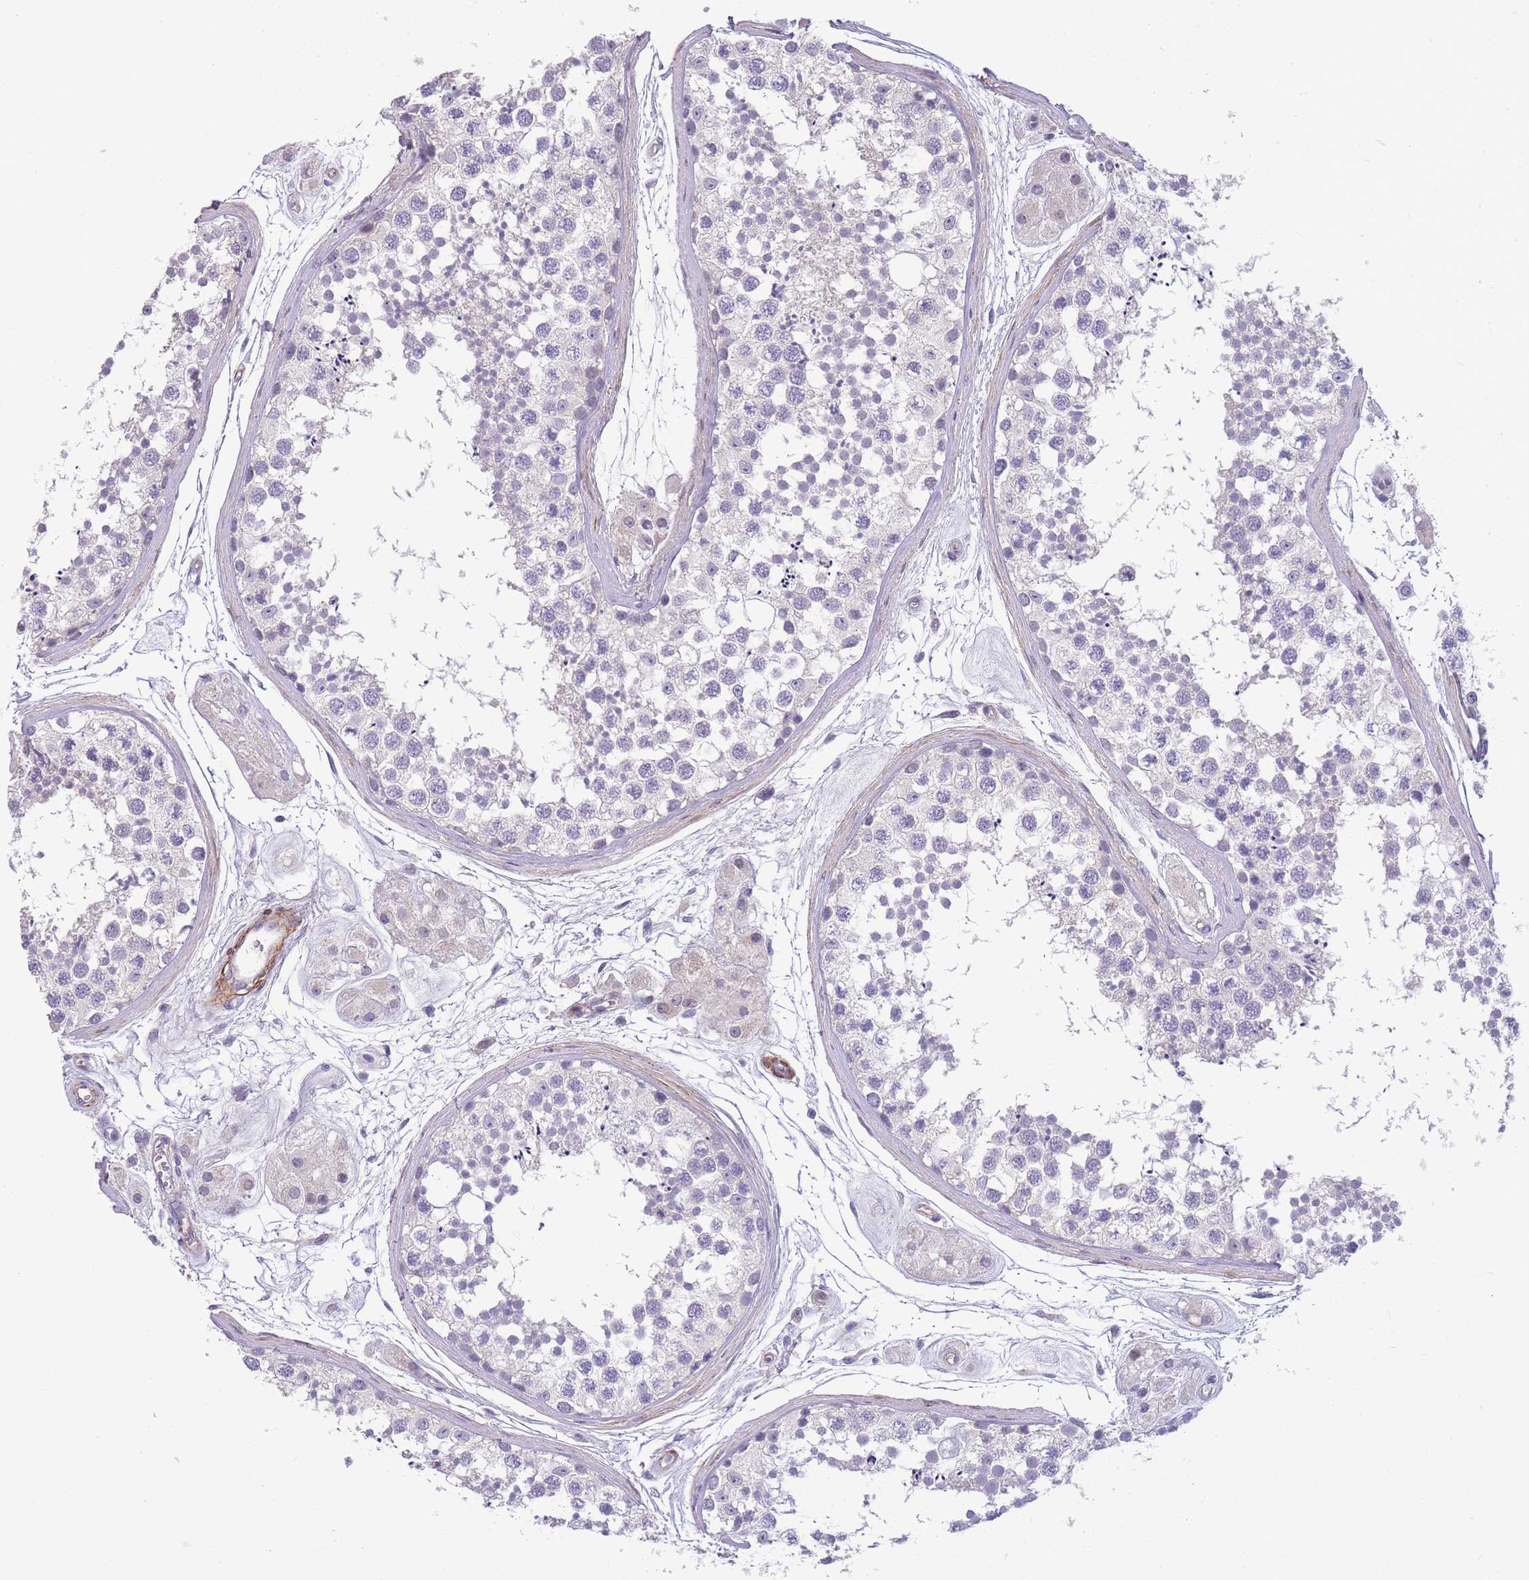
{"staining": {"intensity": "negative", "quantity": "none", "location": "none"}, "tissue": "testis", "cell_type": "Cells in seminiferous ducts", "image_type": "normal", "snomed": [{"axis": "morphology", "description": "Normal tissue, NOS"}, {"axis": "topography", "description": "Testis"}], "caption": "Histopathology image shows no significant protein positivity in cells in seminiferous ducts of benign testis. The staining is performed using DAB (3,3'-diaminobenzidine) brown chromogen with nuclei counter-stained in using hematoxylin.", "gene": "FAM124A", "patient": {"sex": "male", "age": 56}}